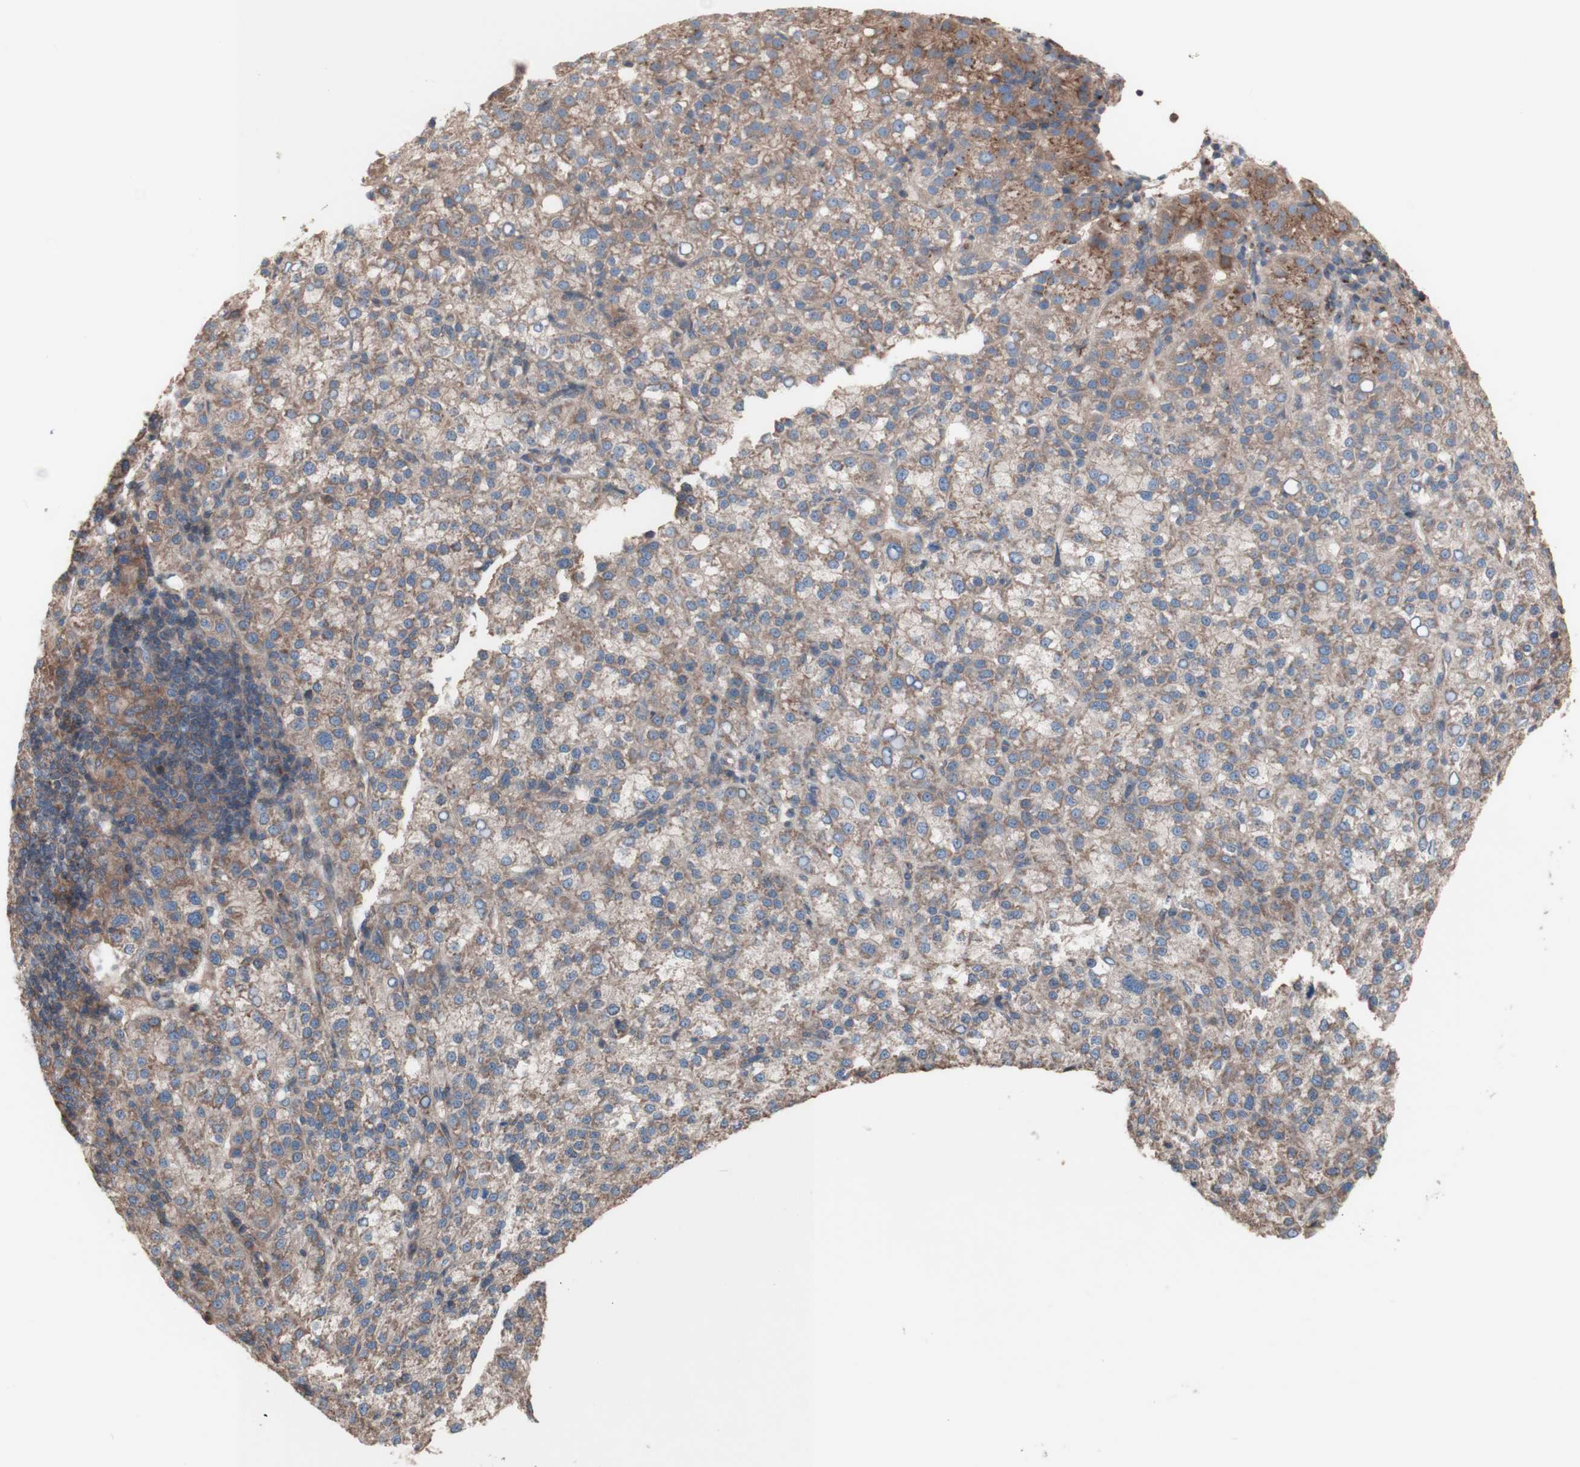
{"staining": {"intensity": "weak", "quantity": ">75%", "location": "cytoplasmic/membranous"}, "tissue": "liver cancer", "cell_type": "Tumor cells", "image_type": "cancer", "snomed": [{"axis": "morphology", "description": "Carcinoma, Hepatocellular, NOS"}, {"axis": "topography", "description": "Liver"}], "caption": "The micrograph displays staining of liver cancer (hepatocellular carcinoma), revealing weak cytoplasmic/membranous protein positivity (brown color) within tumor cells.", "gene": "COPB1", "patient": {"sex": "female", "age": 58}}